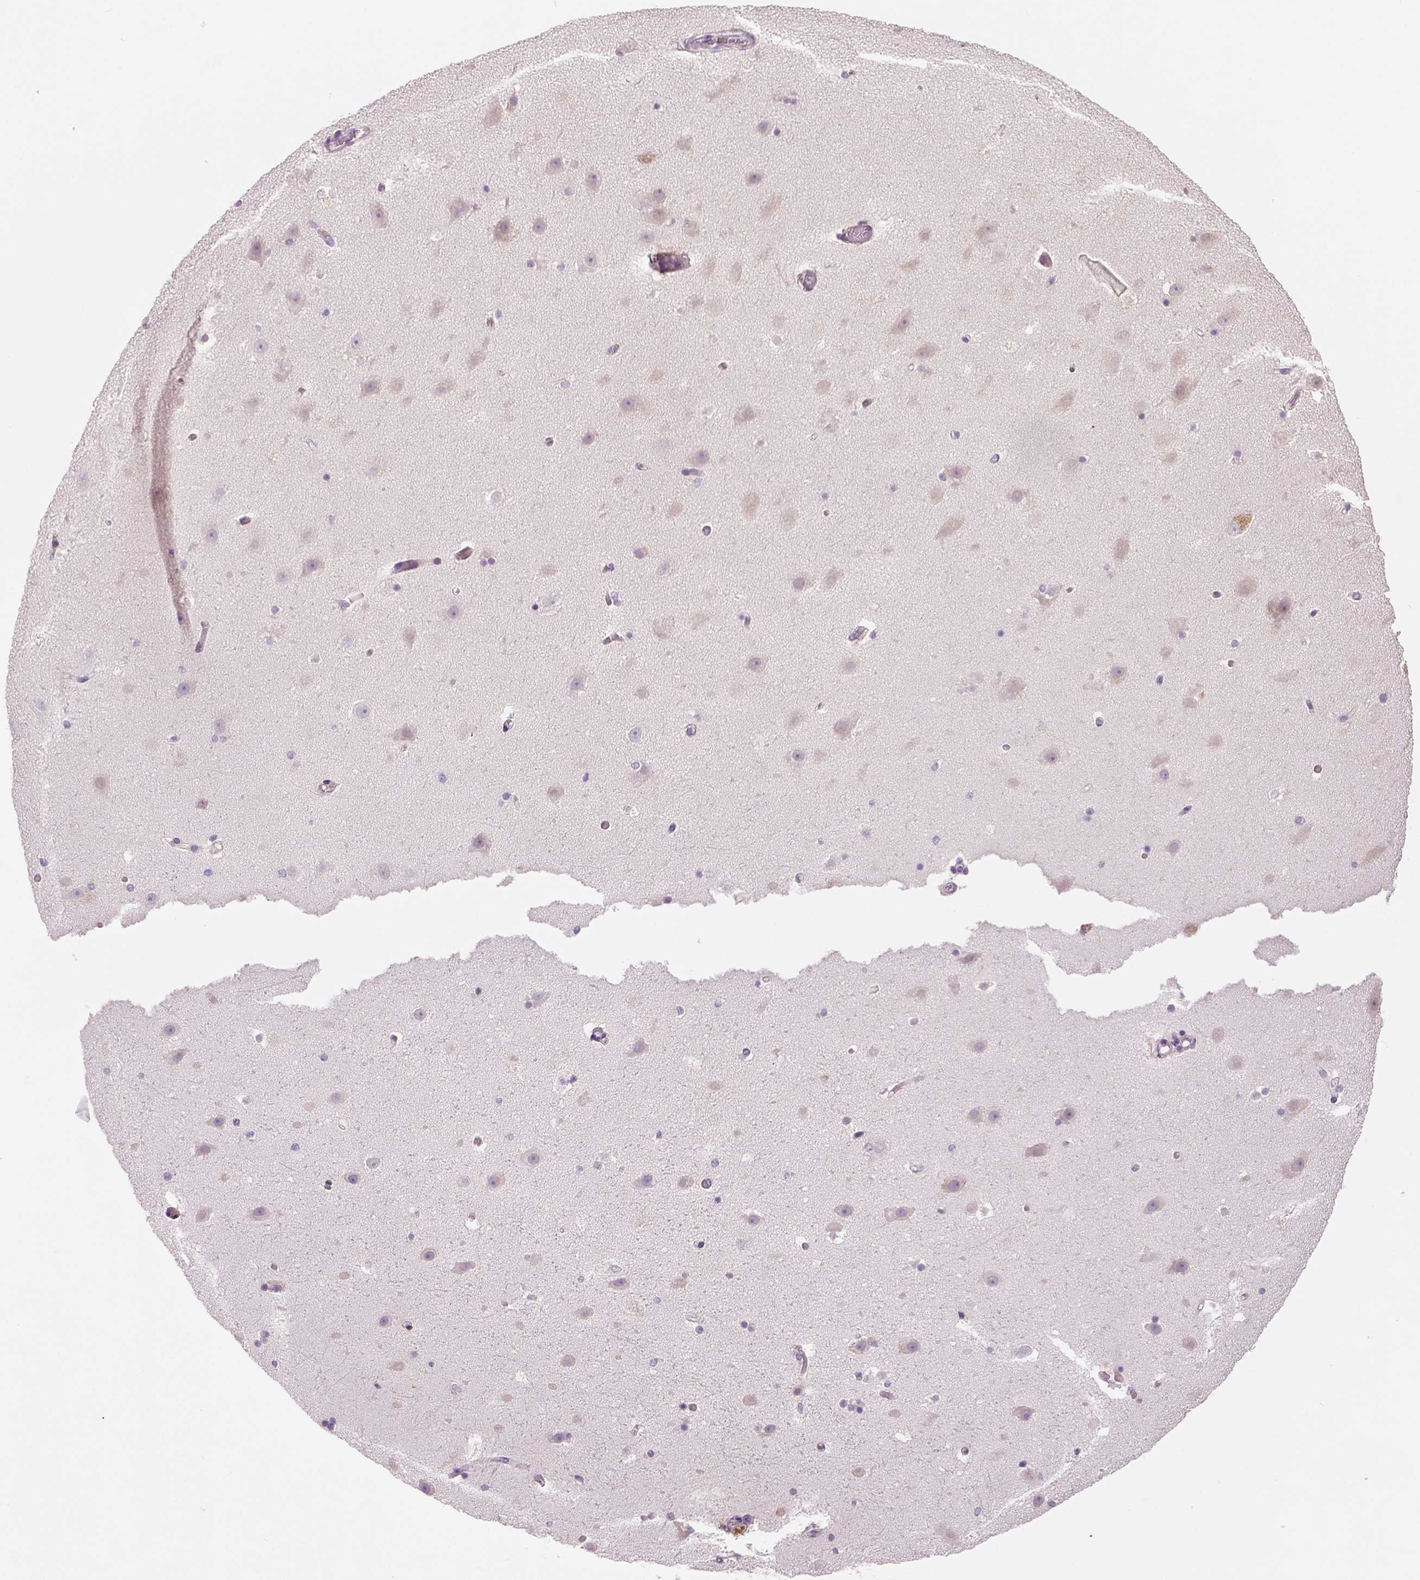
{"staining": {"intensity": "negative", "quantity": "none", "location": "none"}, "tissue": "hippocampus", "cell_type": "Glial cells", "image_type": "normal", "snomed": [{"axis": "morphology", "description": "Normal tissue, NOS"}, {"axis": "topography", "description": "Hippocampus"}], "caption": "Immunohistochemistry (IHC) image of benign hippocampus: human hippocampus stained with DAB (3,3'-diaminobenzidine) shows no significant protein positivity in glial cells.", "gene": "DNAH12", "patient": {"sex": "male", "age": 26}}